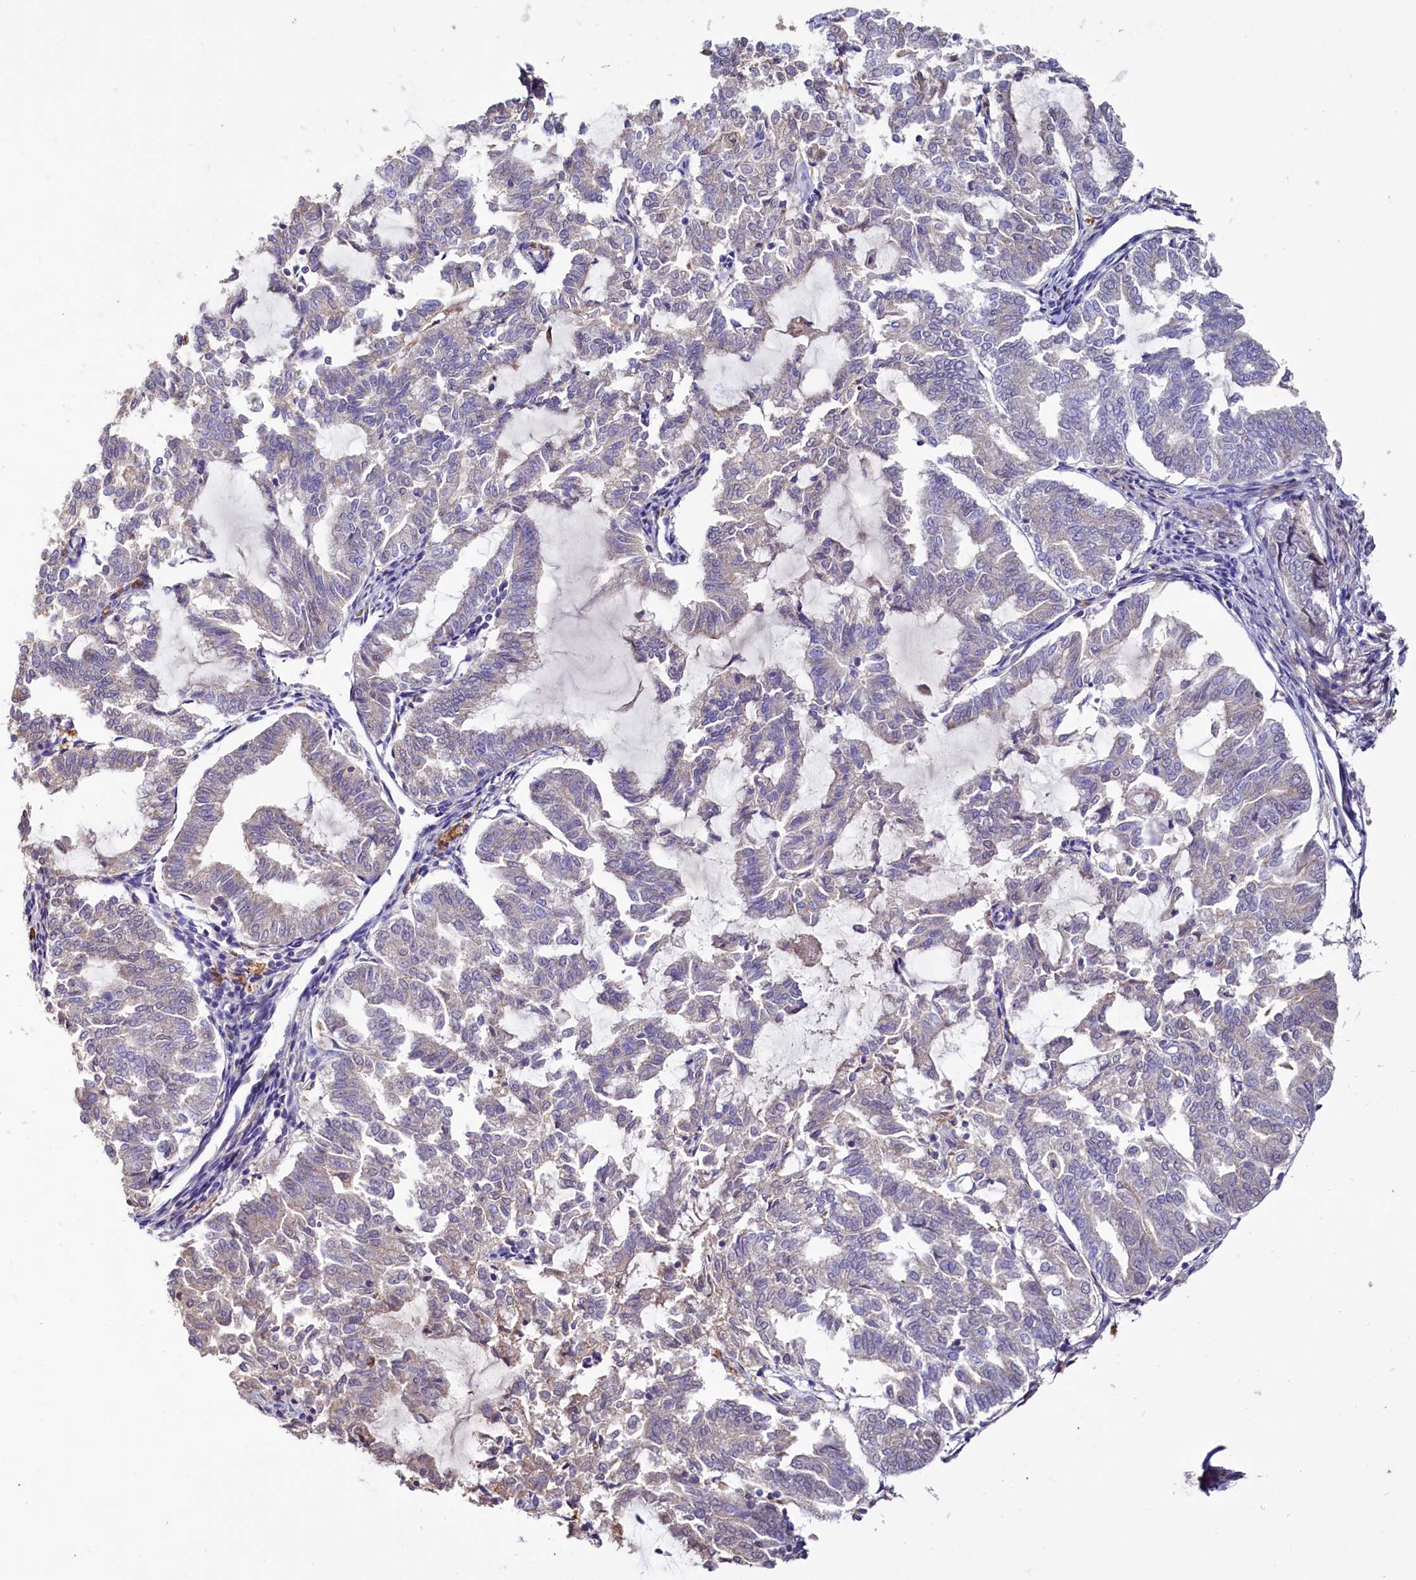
{"staining": {"intensity": "negative", "quantity": "none", "location": "none"}, "tissue": "endometrial cancer", "cell_type": "Tumor cells", "image_type": "cancer", "snomed": [{"axis": "morphology", "description": "Adenocarcinoma, NOS"}, {"axis": "topography", "description": "Endometrium"}], "caption": "This histopathology image is of endometrial cancer stained with immunohistochemistry to label a protein in brown with the nuclei are counter-stained blue. There is no staining in tumor cells. (DAB (3,3'-diaminobenzidine) immunohistochemistry (IHC) visualized using brightfield microscopy, high magnification).", "gene": "IL17RD", "patient": {"sex": "female", "age": 79}}